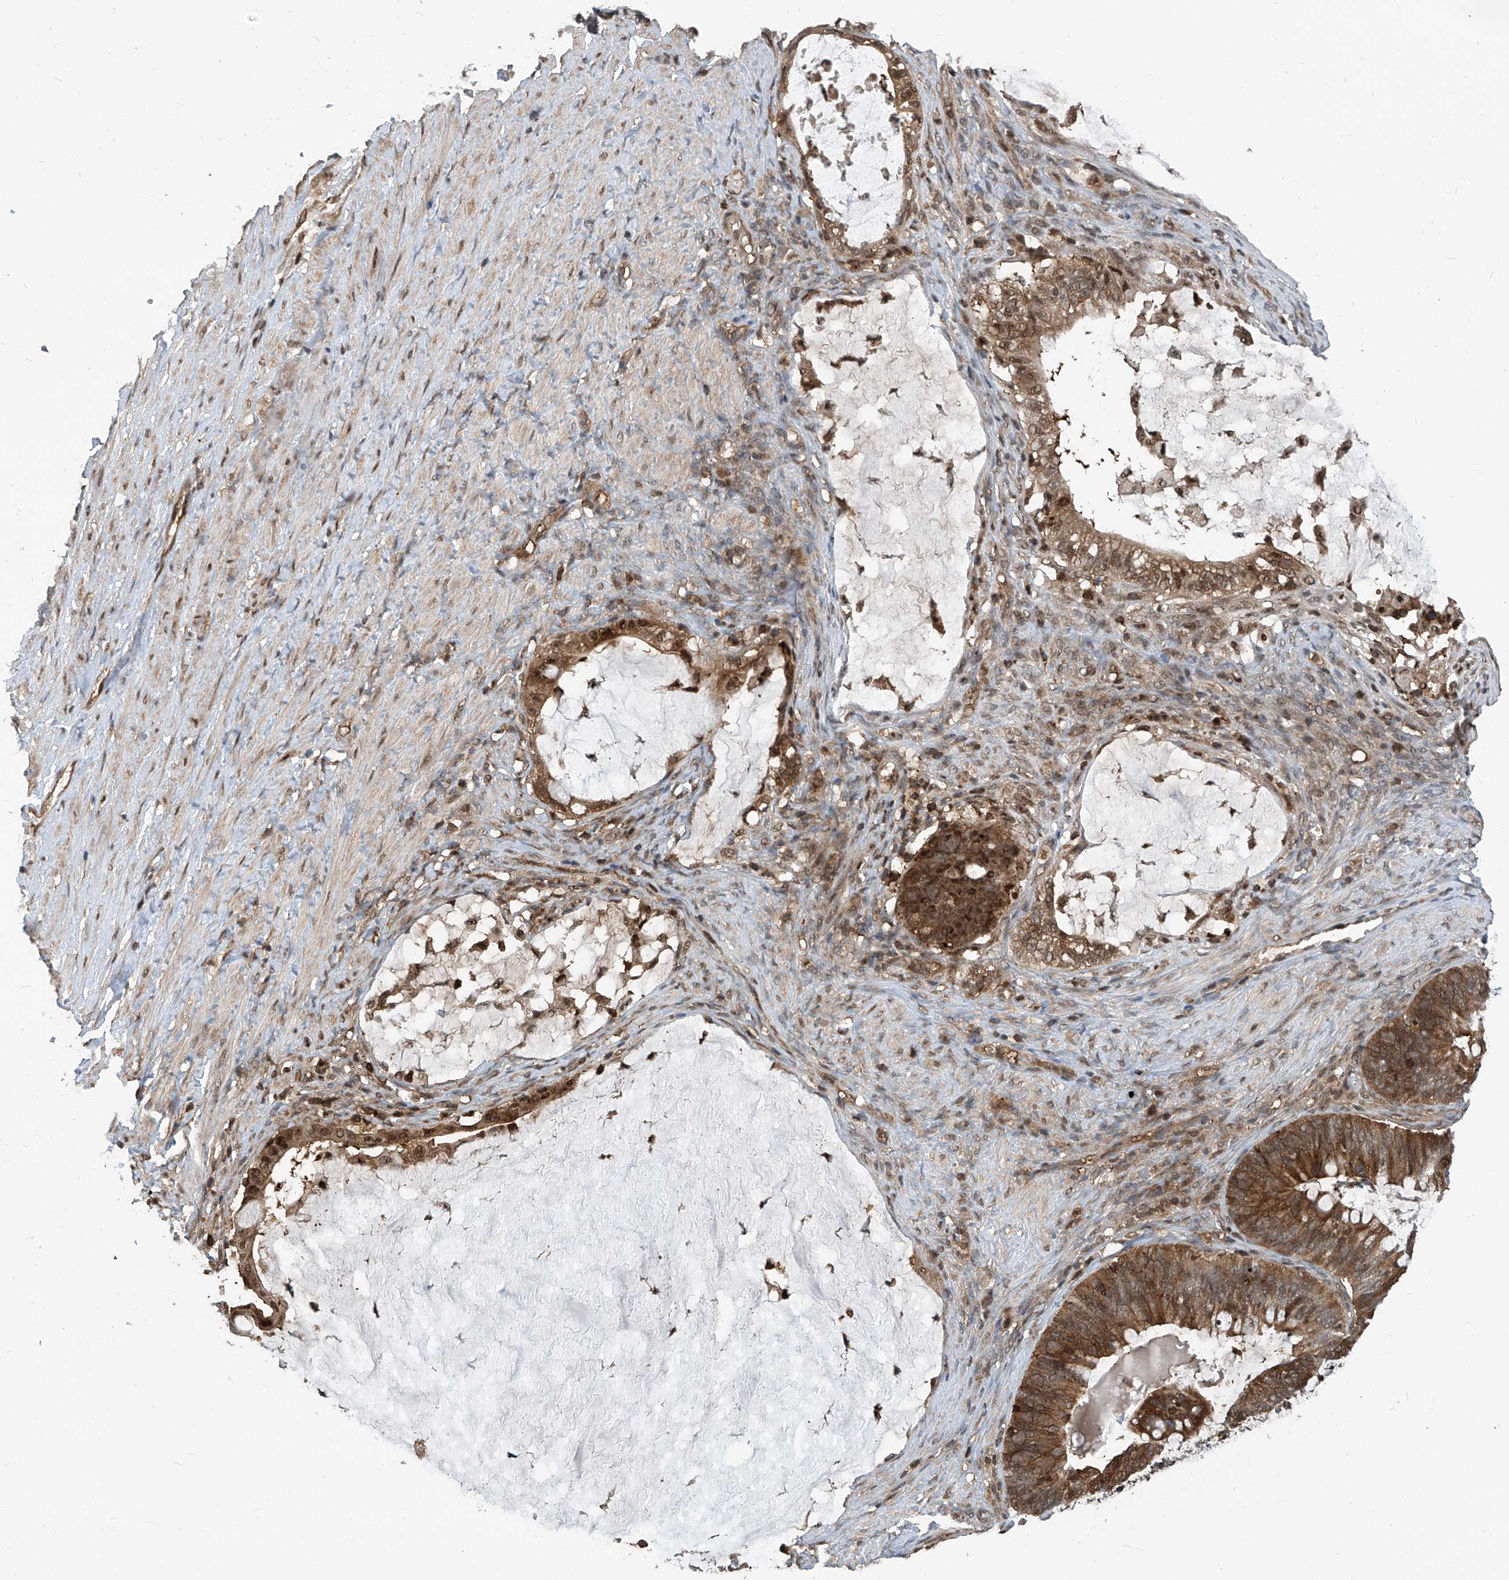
{"staining": {"intensity": "strong", "quantity": ">75%", "location": "cytoplasmic/membranous,nuclear"}, "tissue": "ovarian cancer", "cell_type": "Tumor cells", "image_type": "cancer", "snomed": [{"axis": "morphology", "description": "Cystadenocarcinoma, mucinous, NOS"}, {"axis": "topography", "description": "Ovary"}], "caption": "Tumor cells demonstrate high levels of strong cytoplasmic/membranous and nuclear expression in approximately >75% of cells in human ovarian cancer. (DAB IHC with brightfield microscopy, high magnification).", "gene": "PSMB1", "patient": {"sex": "female", "age": 61}}